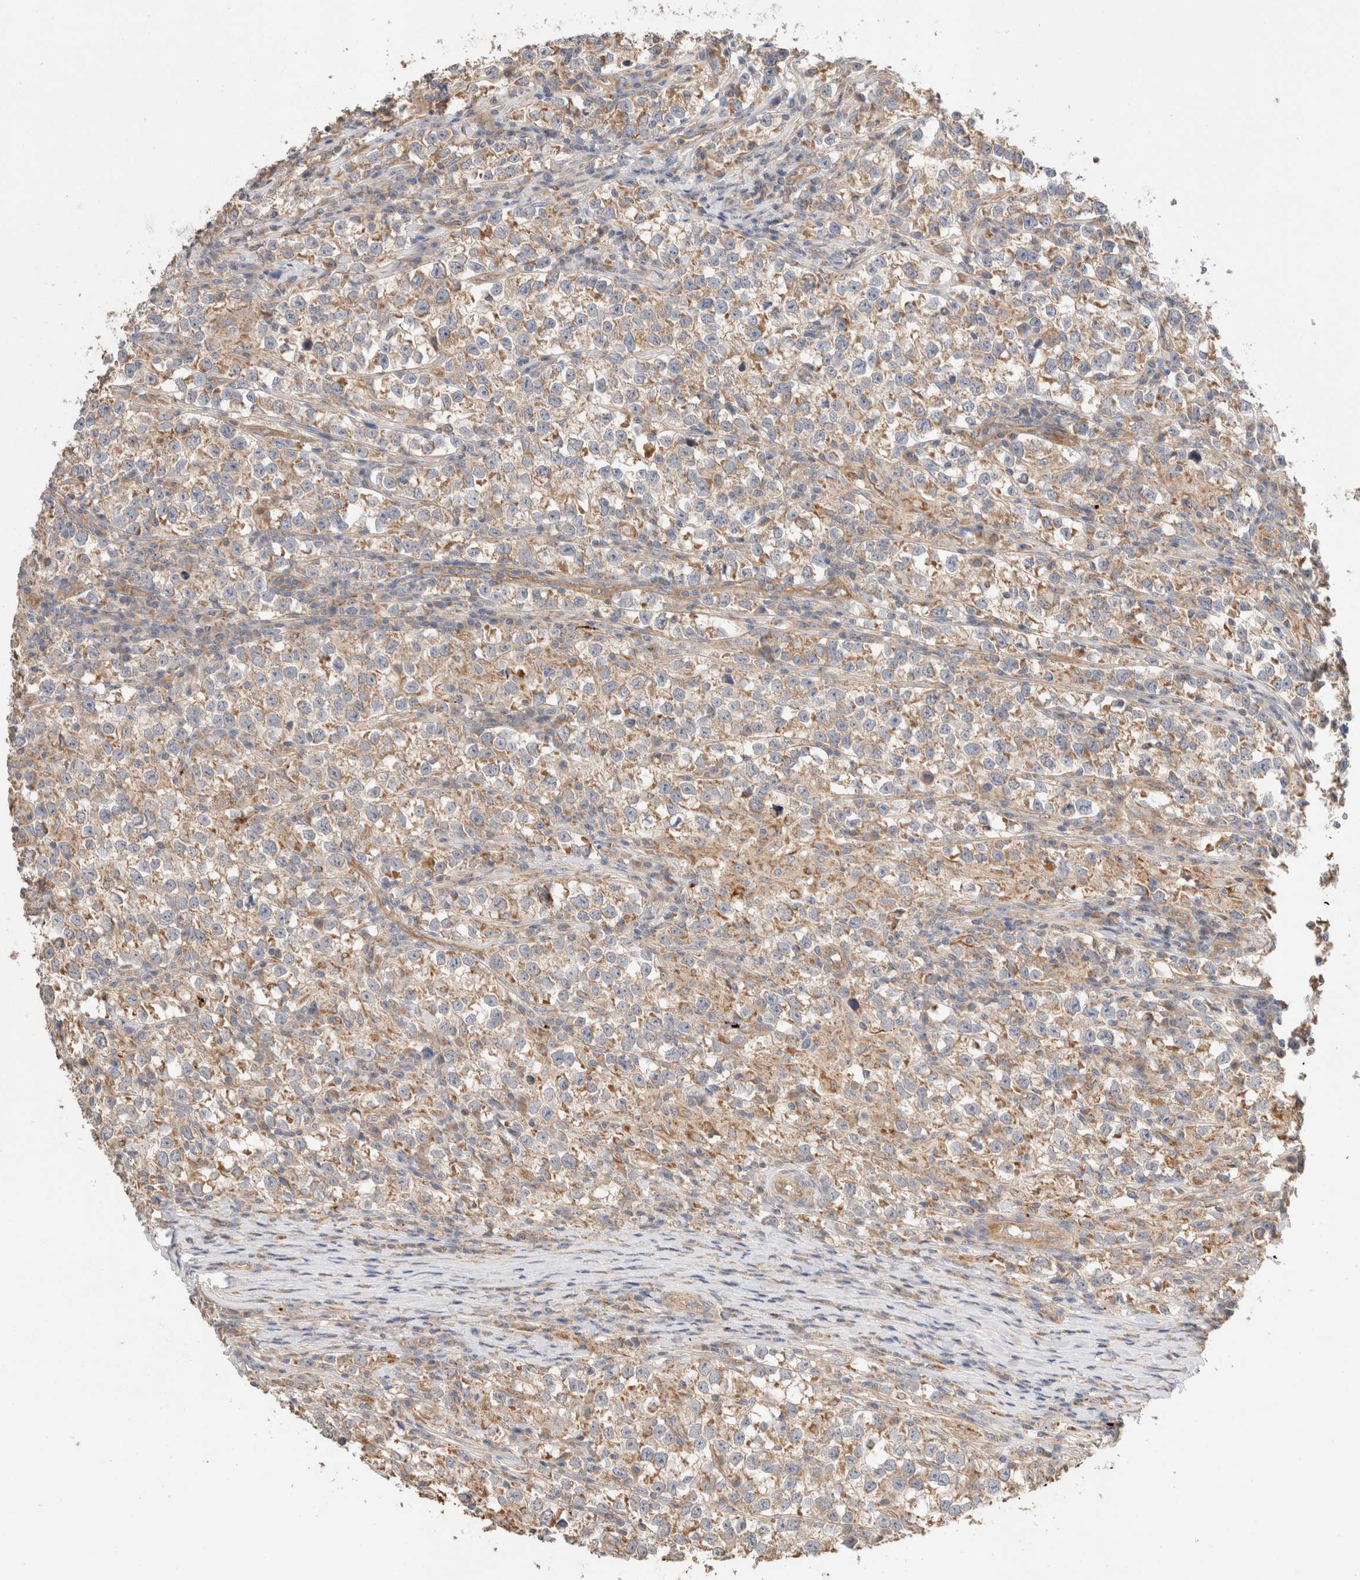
{"staining": {"intensity": "weak", "quantity": ">75%", "location": "cytoplasmic/membranous"}, "tissue": "testis cancer", "cell_type": "Tumor cells", "image_type": "cancer", "snomed": [{"axis": "morphology", "description": "Normal tissue, NOS"}, {"axis": "morphology", "description": "Seminoma, NOS"}, {"axis": "topography", "description": "Testis"}], "caption": "Immunohistochemistry histopathology image of neoplastic tissue: human testis cancer (seminoma) stained using immunohistochemistry reveals low levels of weak protein expression localized specifically in the cytoplasmic/membranous of tumor cells, appearing as a cytoplasmic/membranous brown color.", "gene": "B3GNTL1", "patient": {"sex": "male", "age": 43}}